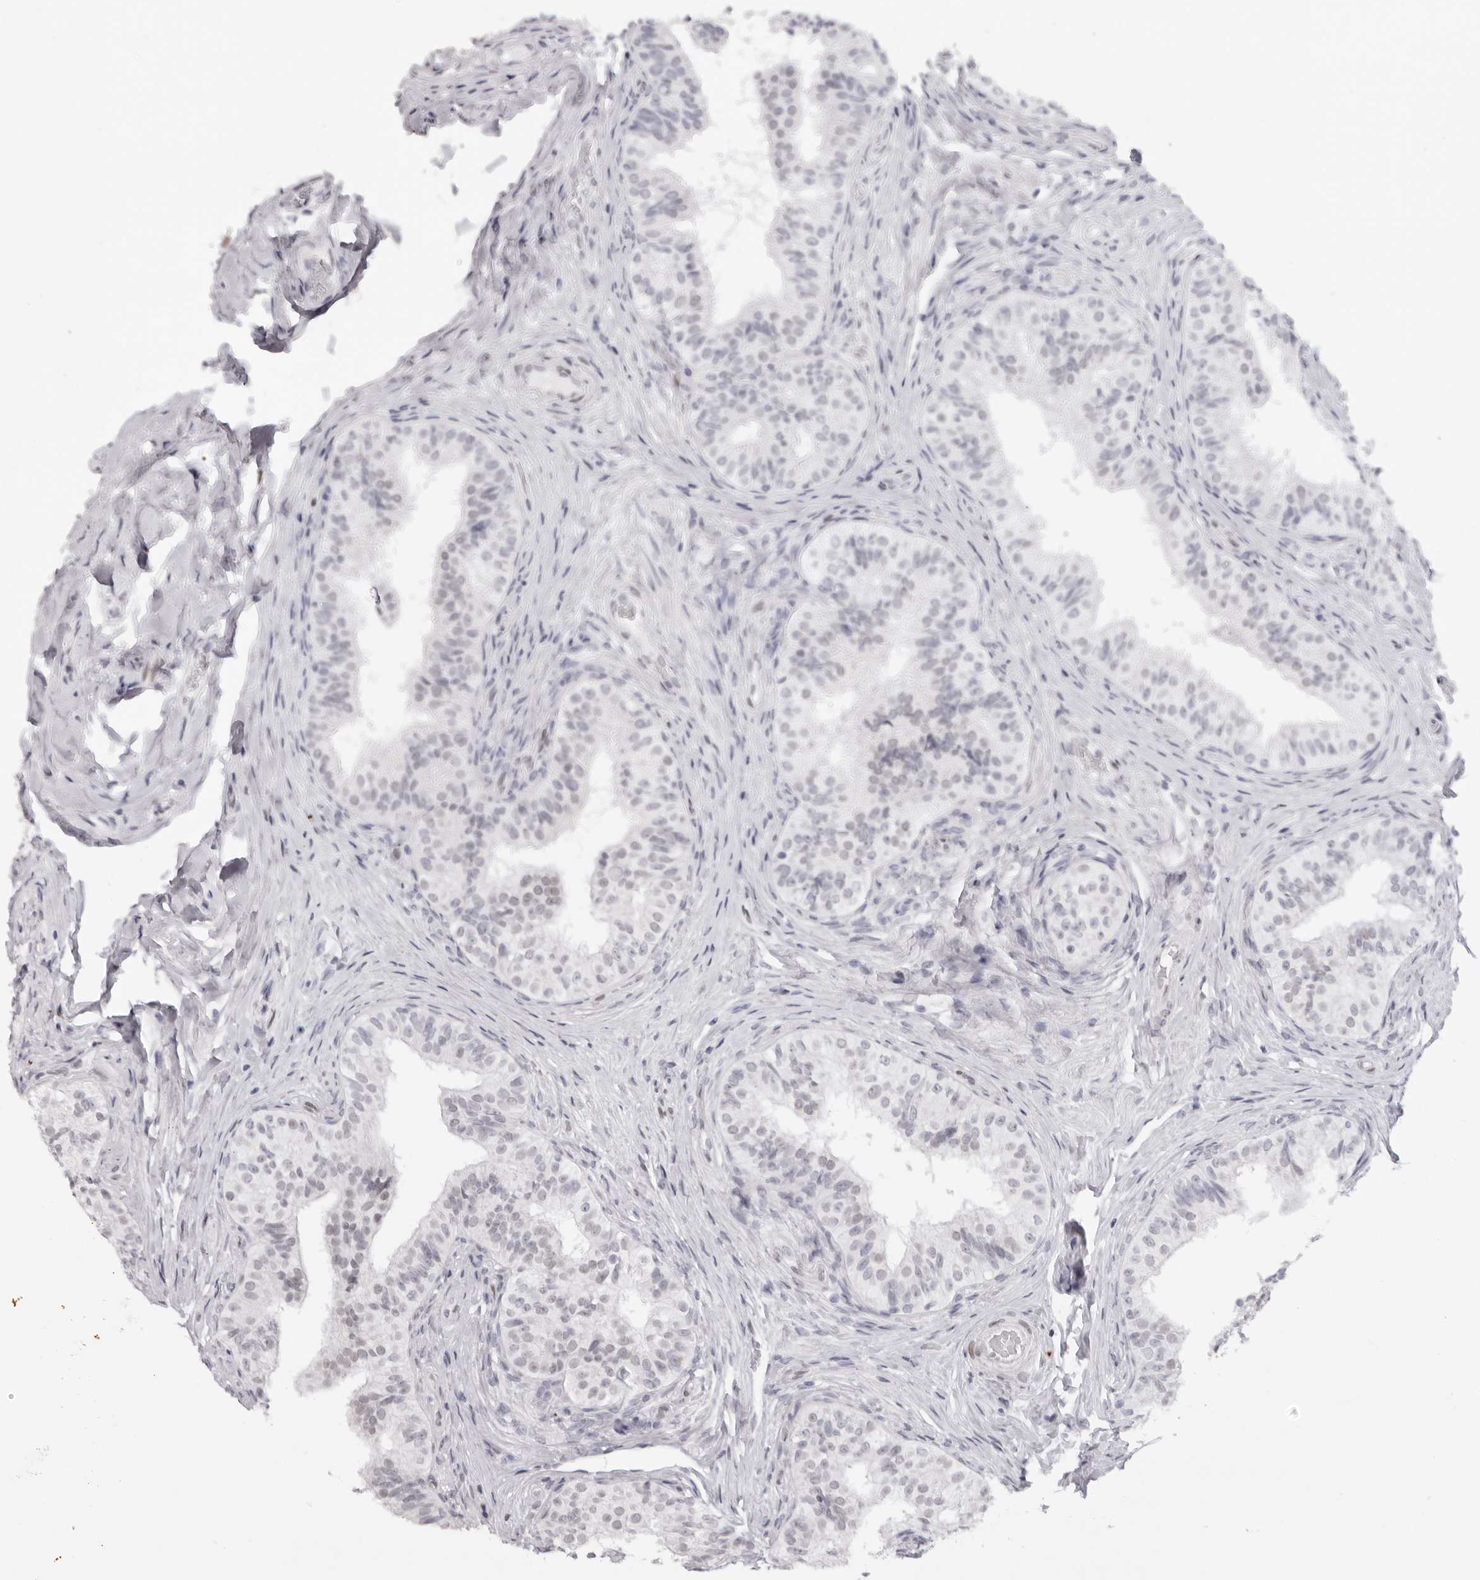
{"staining": {"intensity": "negative", "quantity": "none", "location": "none"}, "tissue": "epididymis", "cell_type": "Glandular cells", "image_type": "normal", "snomed": [{"axis": "morphology", "description": "Normal tissue, NOS"}, {"axis": "topography", "description": "Epididymis"}], "caption": "Protein analysis of normal epididymis shows no significant positivity in glandular cells. (DAB immunohistochemistry (IHC), high magnification).", "gene": "MAFK", "patient": {"sex": "male", "age": 49}}